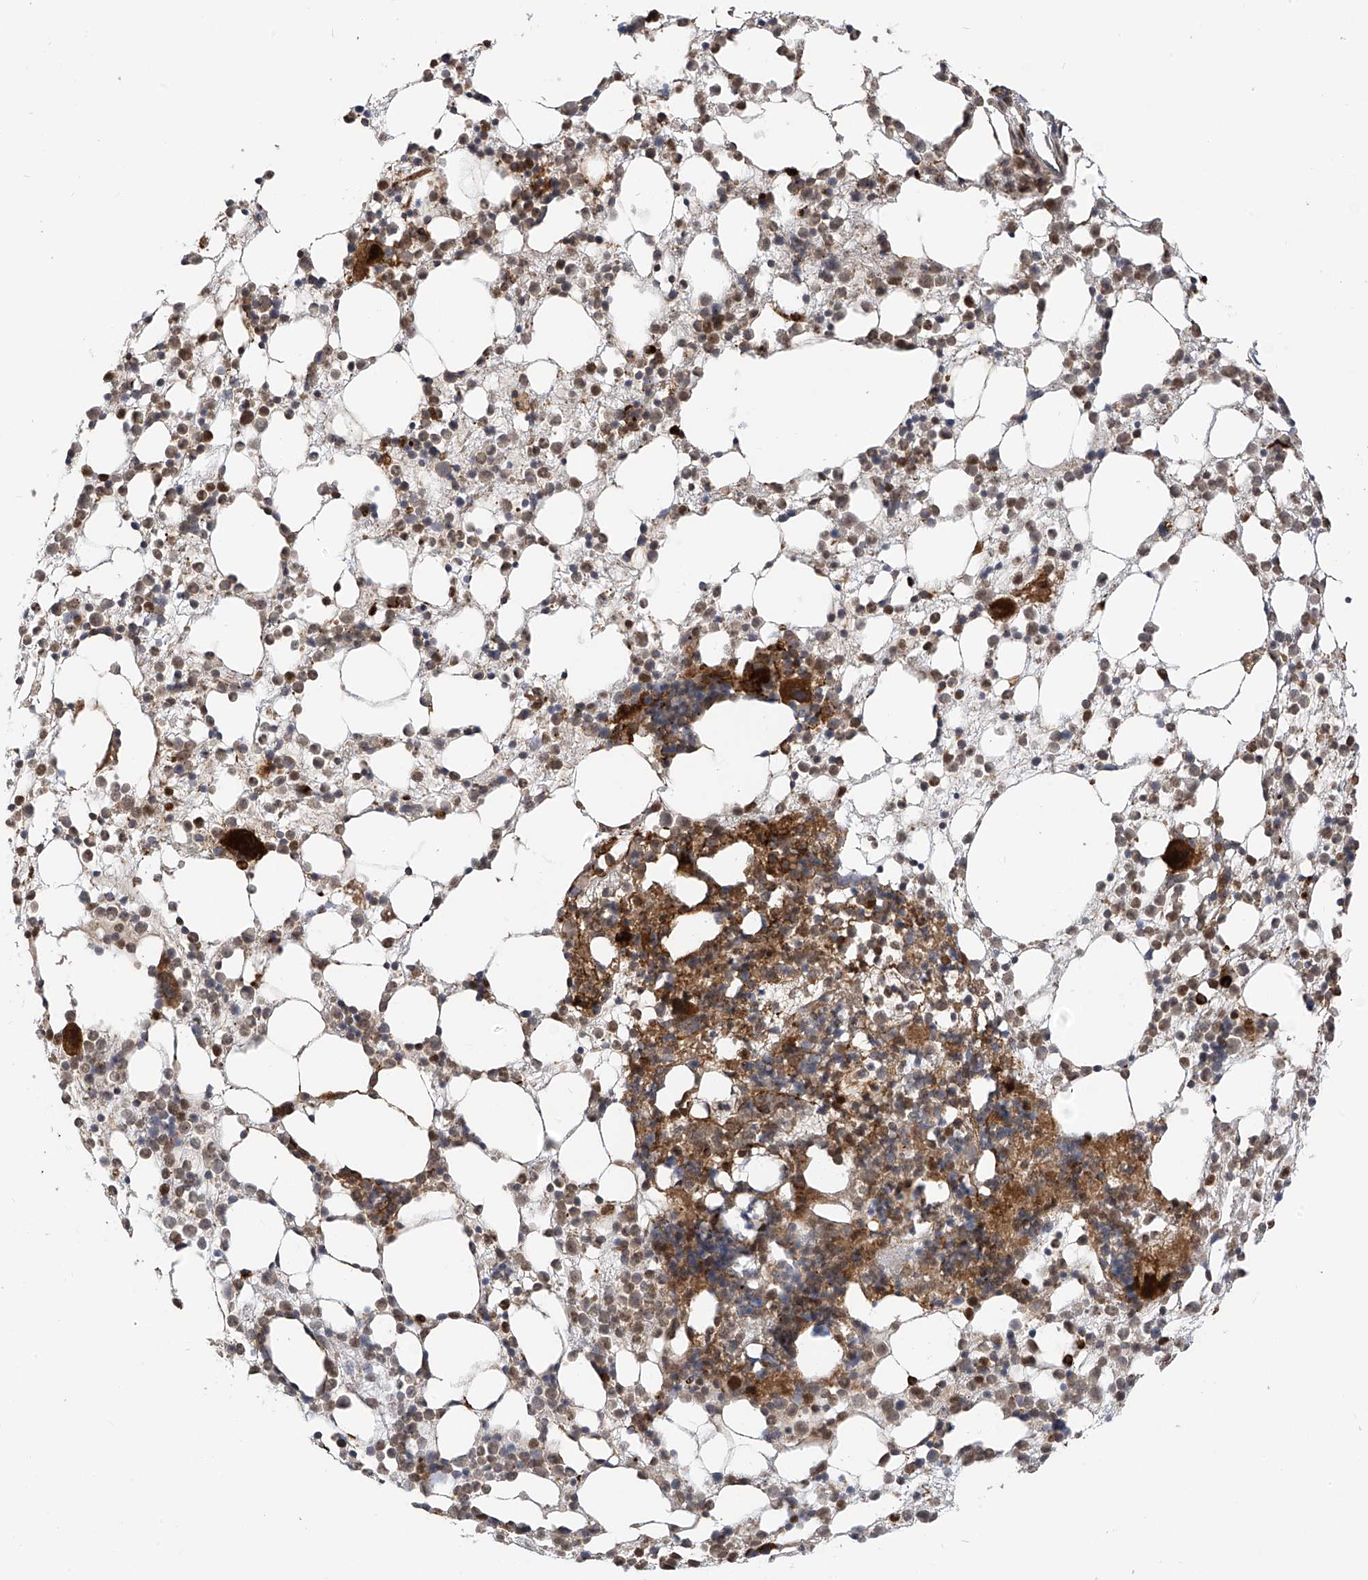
{"staining": {"intensity": "strong", "quantity": "<25%", "location": "cytoplasmic/membranous"}, "tissue": "bone marrow", "cell_type": "Hematopoietic cells", "image_type": "normal", "snomed": [{"axis": "morphology", "description": "Normal tissue, NOS"}, {"axis": "topography", "description": "Bone marrow"}], "caption": "Immunohistochemical staining of normal human bone marrow demonstrates medium levels of strong cytoplasmic/membranous staining in about <25% of hematopoietic cells. (DAB = brown stain, brightfield microscopy at high magnification).", "gene": "ATAD2B", "patient": {"sex": "female", "age": 57}}